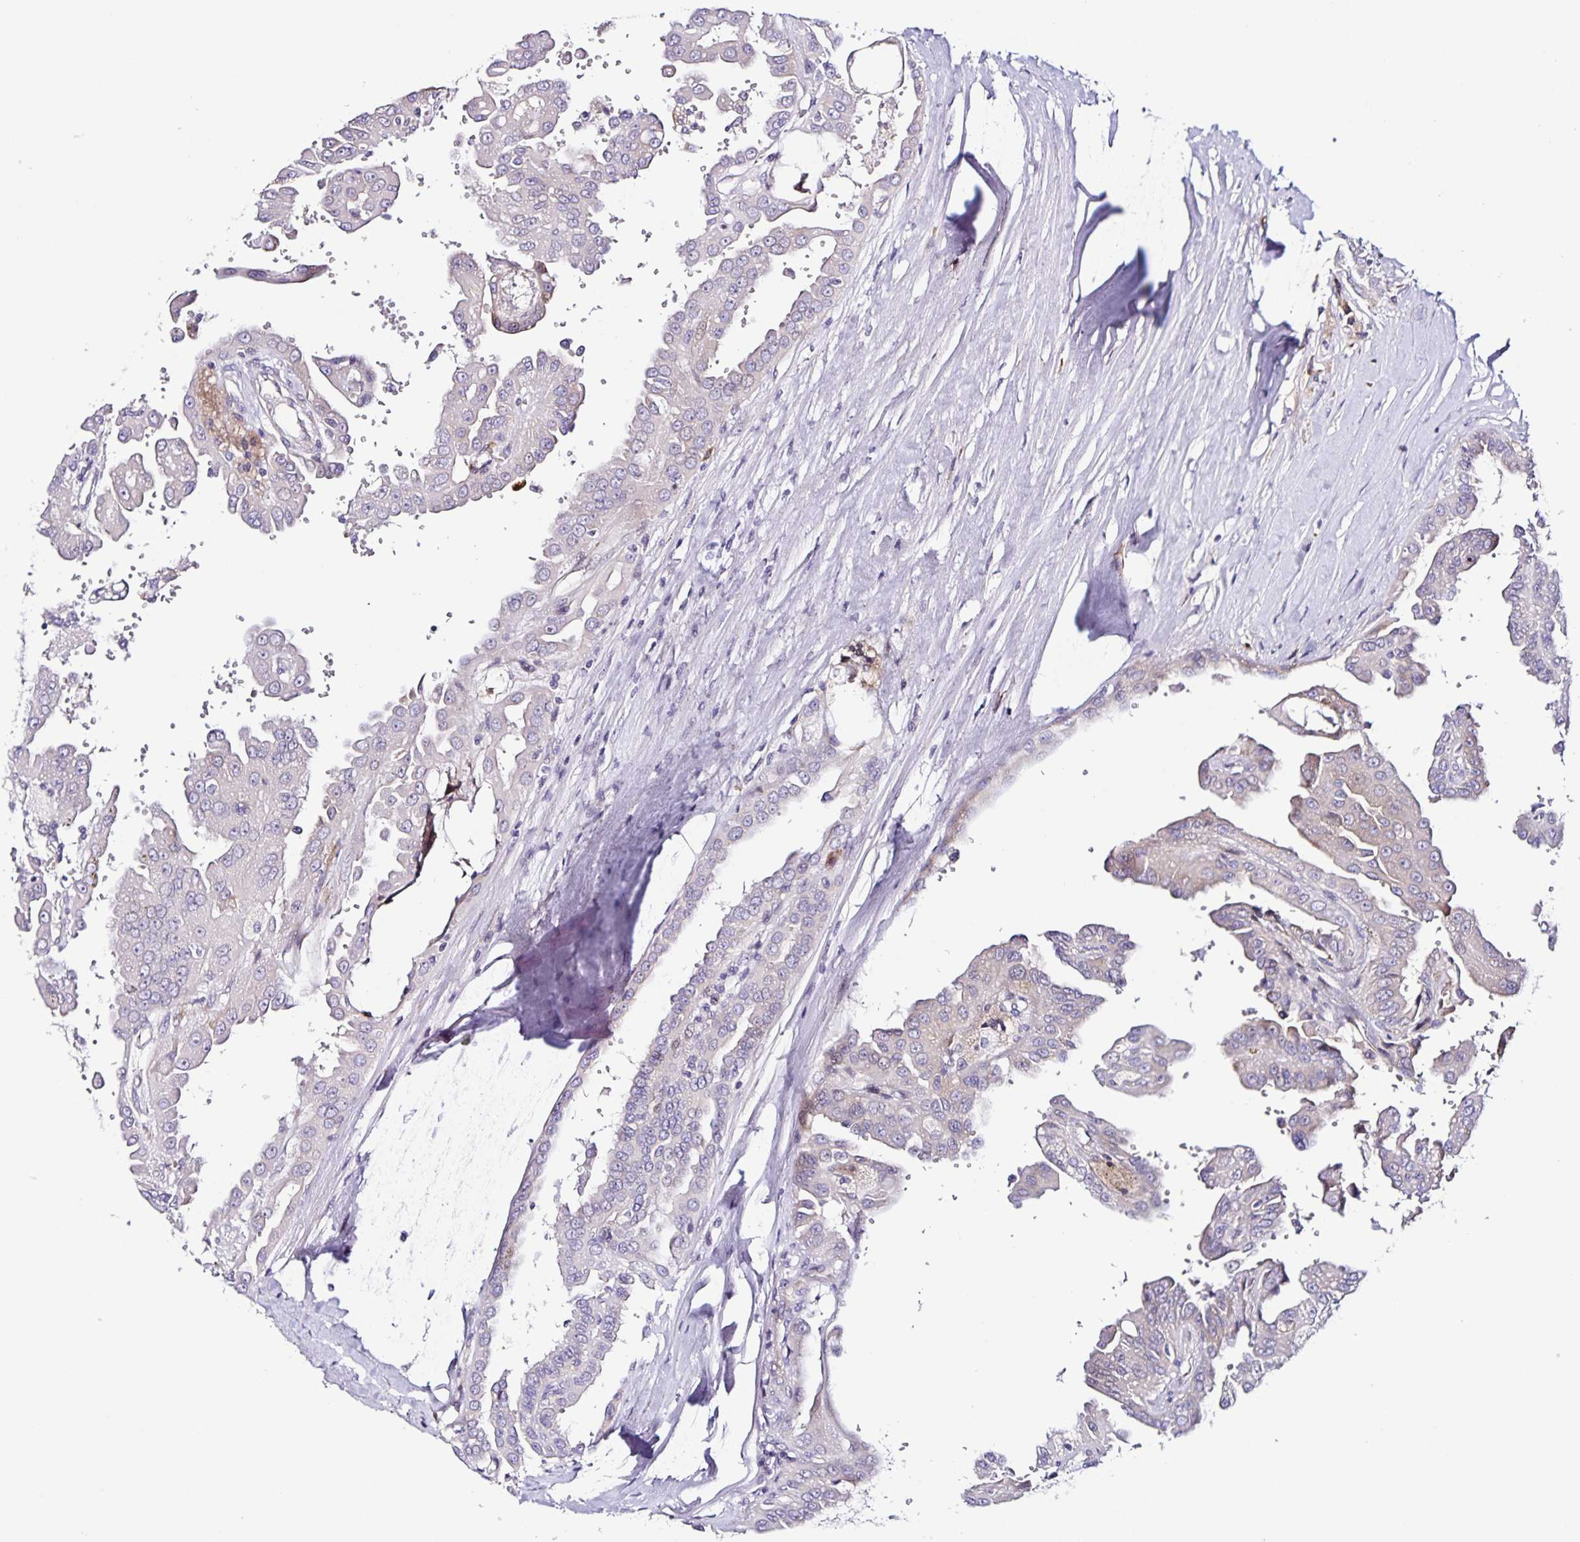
{"staining": {"intensity": "negative", "quantity": "none", "location": "none"}, "tissue": "renal cancer", "cell_type": "Tumor cells", "image_type": "cancer", "snomed": [{"axis": "morphology", "description": "Adenocarcinoma, NOS"}, {"axis": "topography", "description": "Kidney"}], "caption": "This is an immunohistochemistry (IHC) micrograph of human renal adenocarcinoma. There is no staining in tumor cells.", "gene": "RNFT2", "patient": {"sex": "male", "age": 58}}